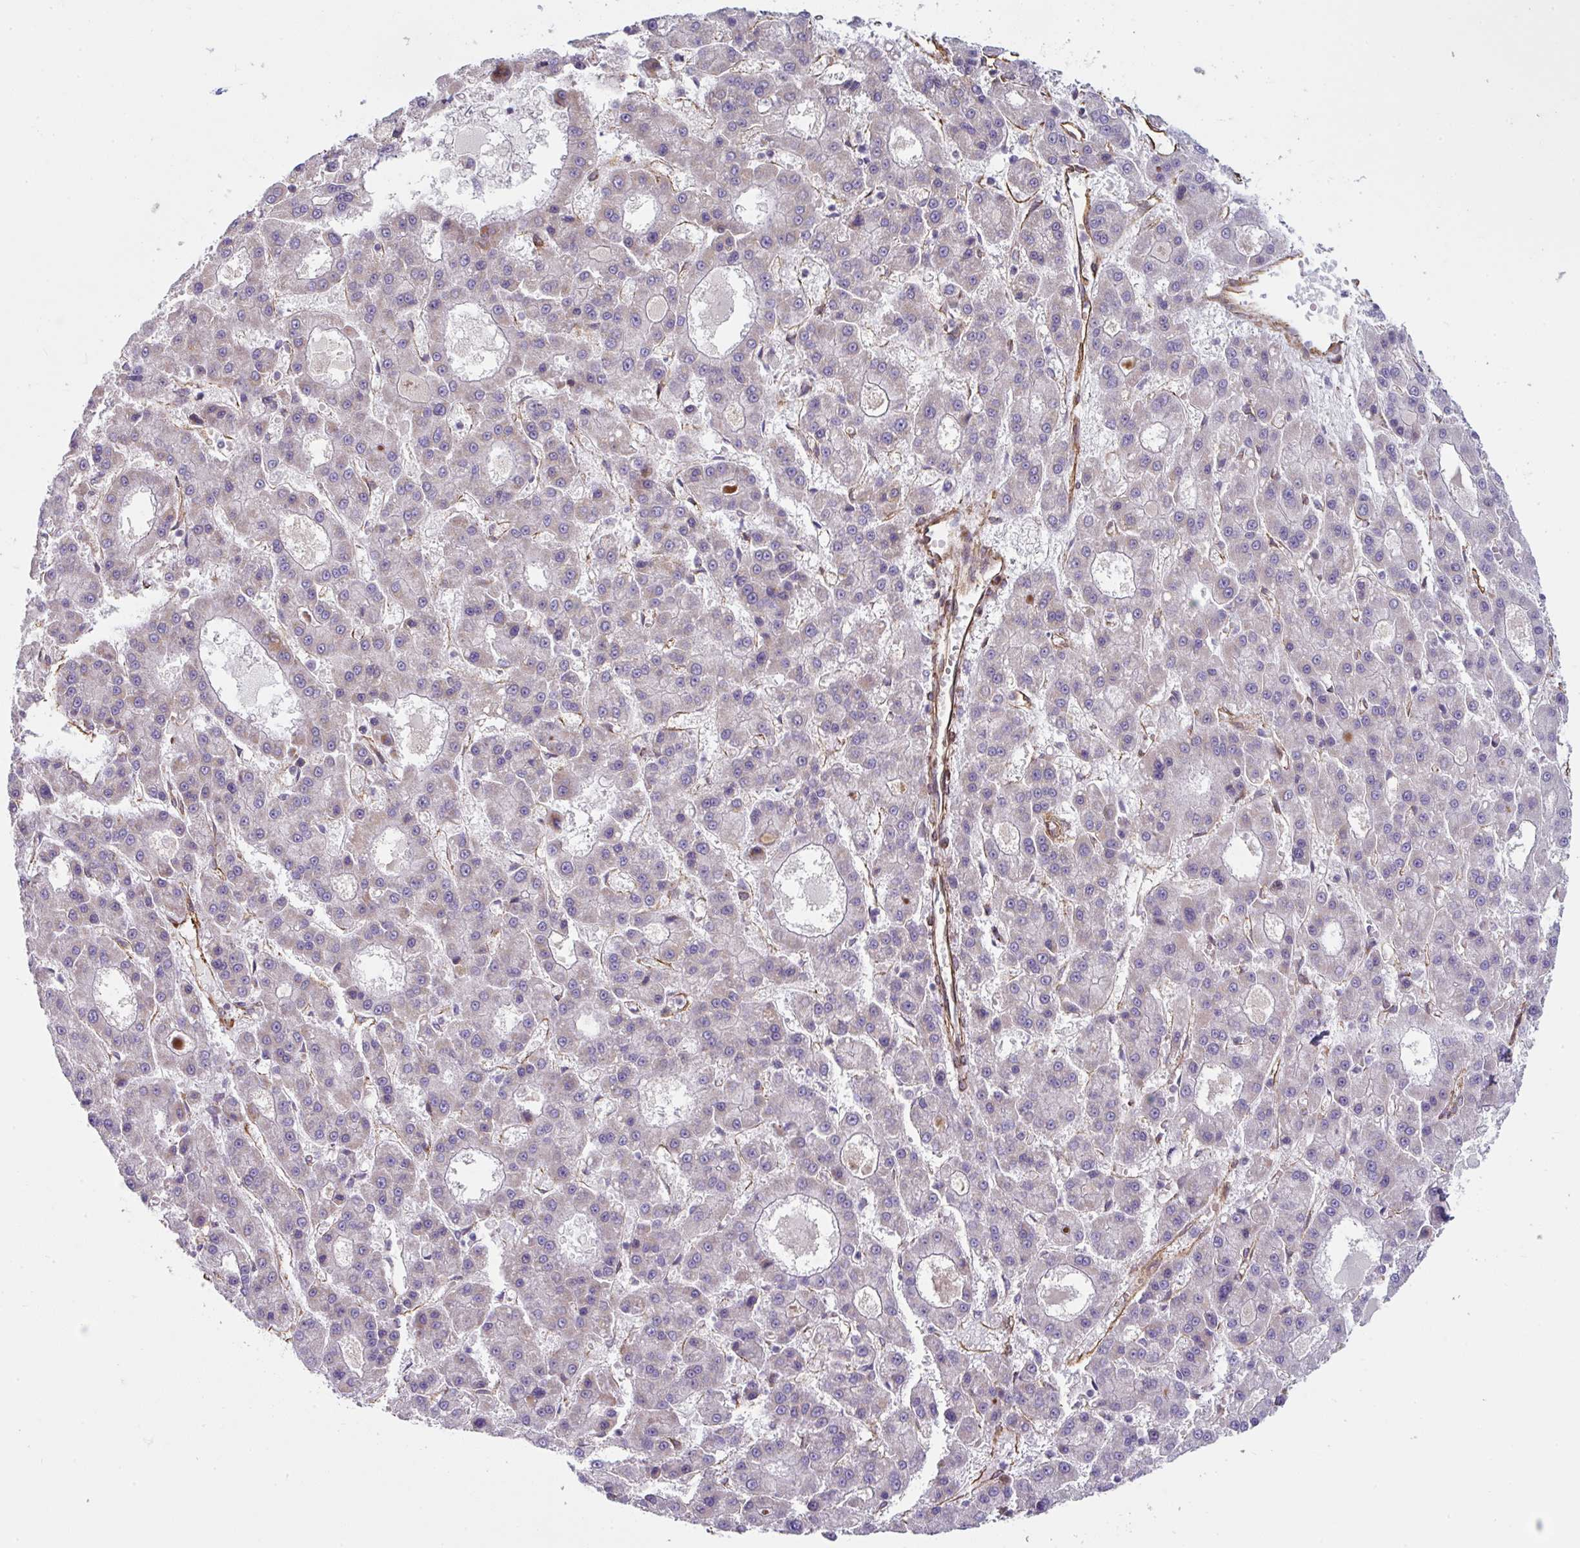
{"staining": {"intensity": "weak", "quantity": "<25%", "location": "cytoplasmic/membranous"}, "tissue": "liver cancer", "cell_type": "Tumor cells", "image_type": "cancer", "snomed": [{"axis": "morphology", "description": "Carcinoma, Hepatocellular, NOS"}, {"axis": "topography", "description": "Liver"}], "caption": "Immunohistochemistry (IHC) of human hepatocellular carcinoma (liver) shows no positivity in tumor cells. (IHC, brightfield microscopy, high magnification).", "gene": "ANKUB1", "patient": {"sex": "male", "age": 70}}